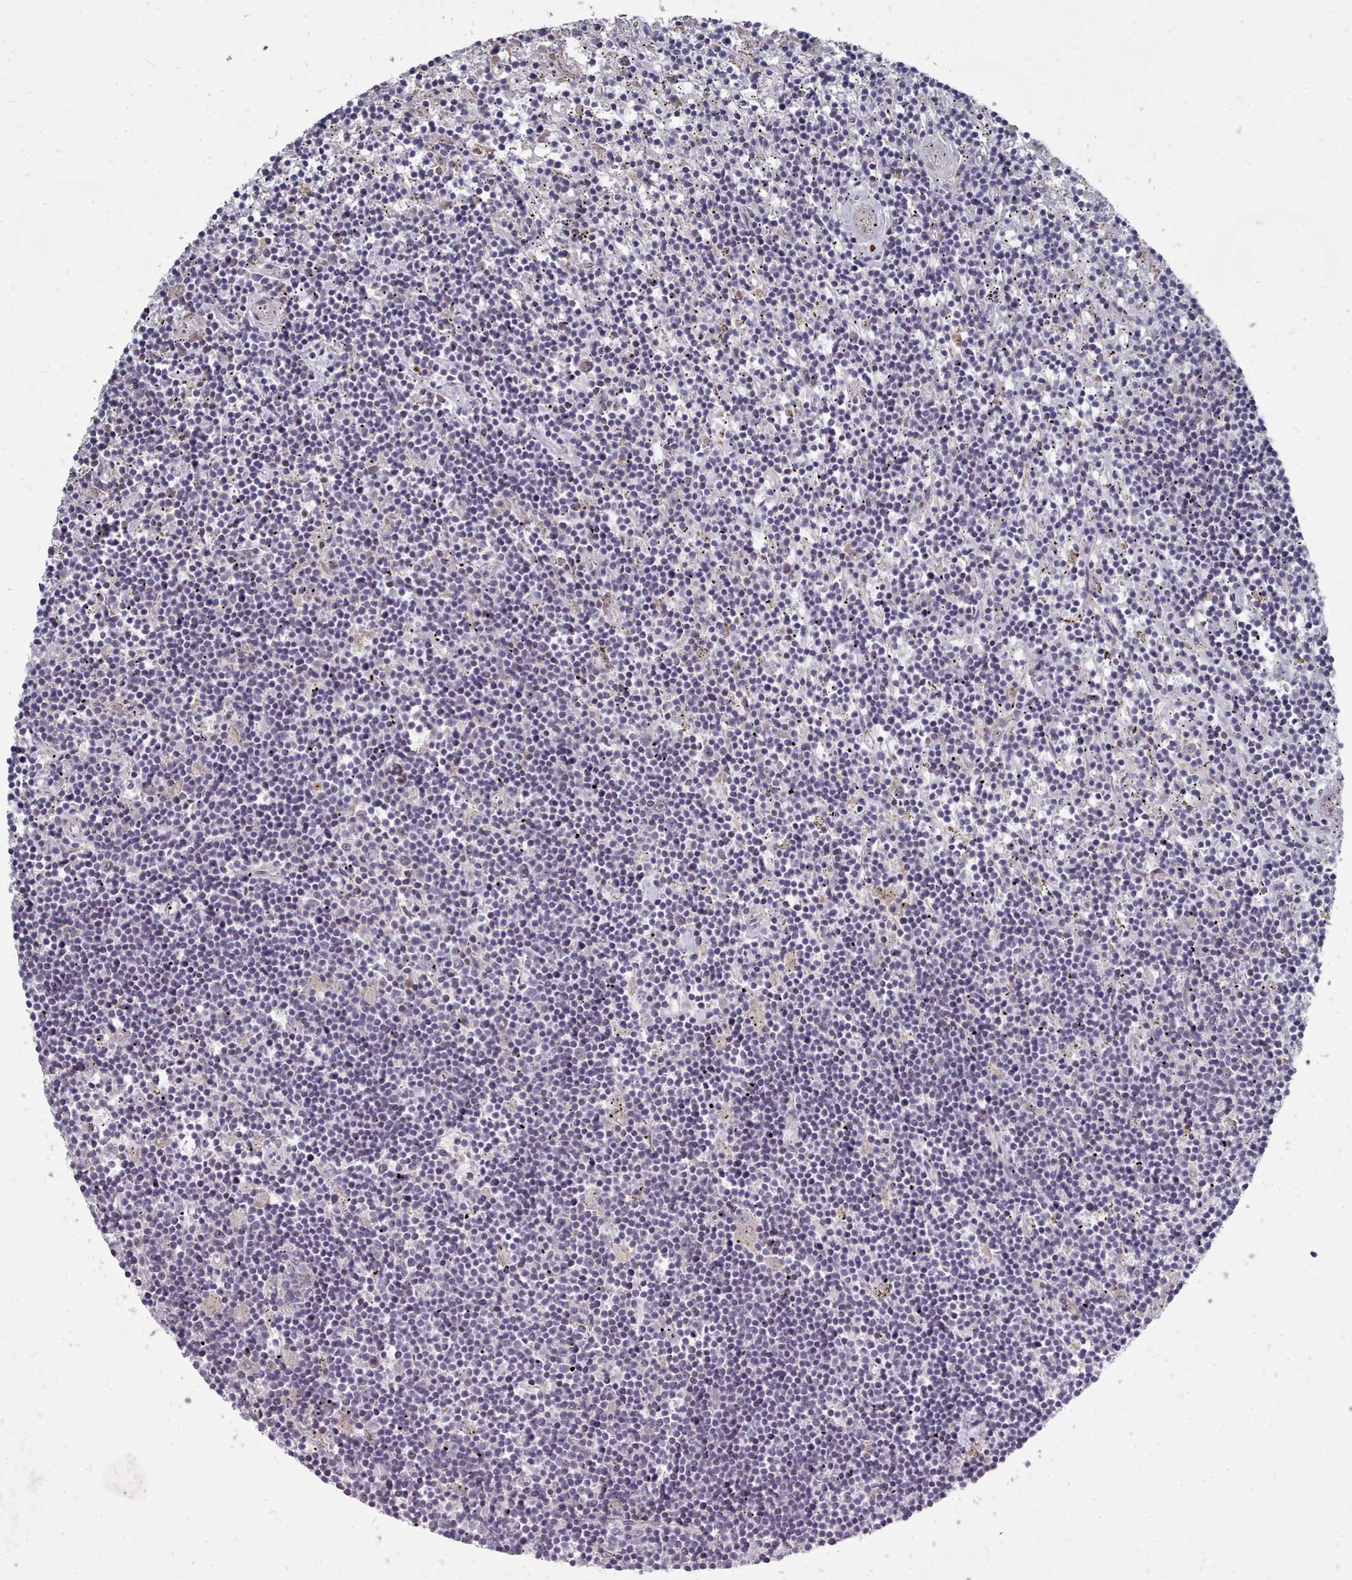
{"staining": {"intensity": "negative", "quantity": "none", "location": "none"}, "tissue": "lymphoma", "cell_type": "Tumor cells", "image_type": "cancer", "snomed": [{"axis": "morphology", "description": "Malignant lymphoma, non-Hodgkin's type, Low grade"}, {"axis": "topography", "description": "Spleen"}], "caption": "Lymphoma was stained to show a protein in brown. There is no significant staining in tumor cells.", "gene": "ACKR3", "patient": {"sex": "male", "age": 76}}